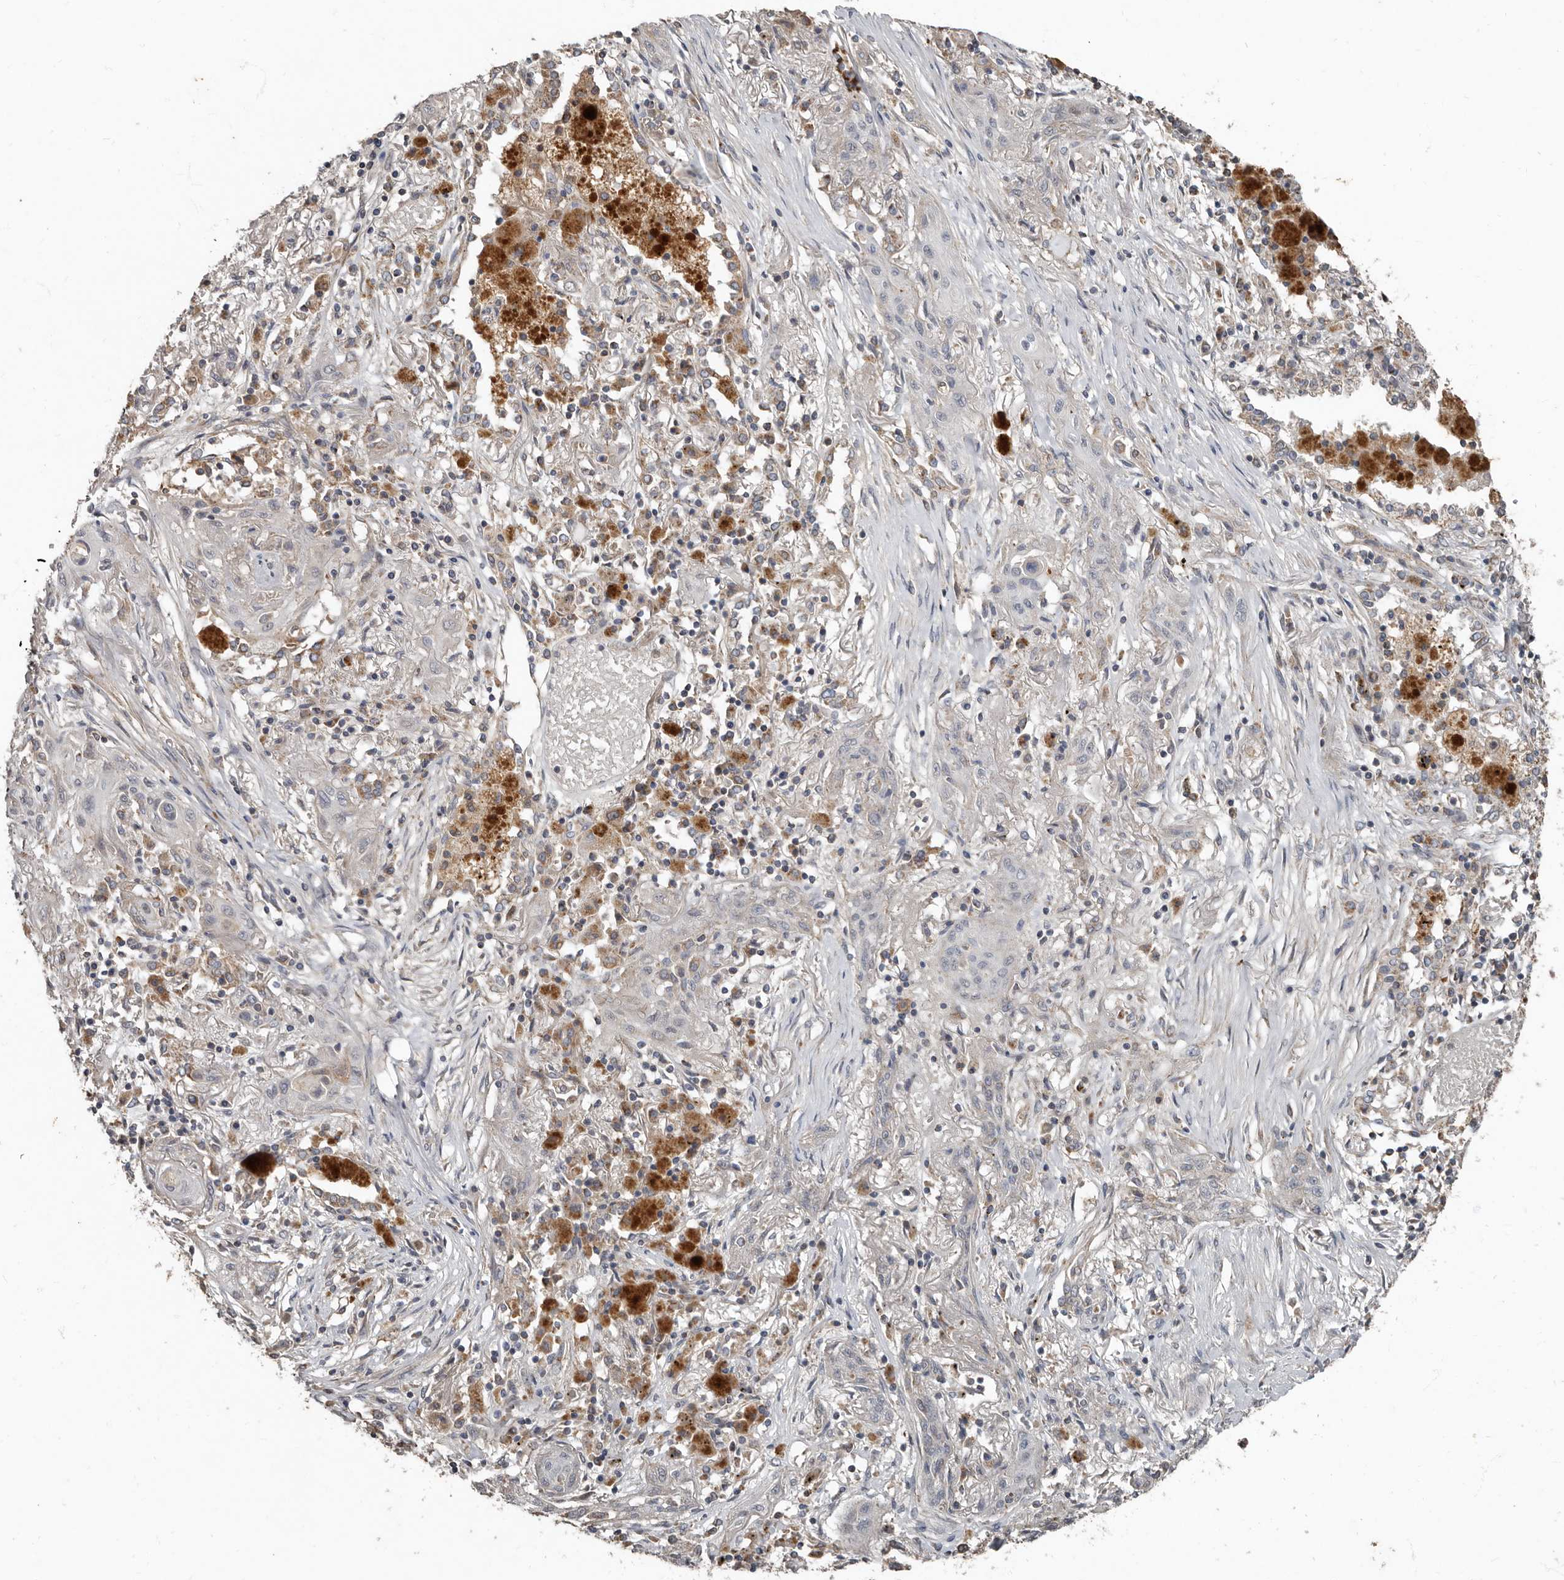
{"staining": {"intensity": "negative", "quantity": "none", "location": "none"}, "tissue": "lung cancer", "cell_type": "Tumor cells", "image_type": "cancer", "snomed": [{"axis": "morphology", "description": "Squamous cell carcinoma, NOS"}, {"axis": "topography", "description": "Lung"}], "caption": "Immunohistochemistry (IHC) photomicrograph of human lung cancer (squamous cell carcinoma) stained for a protein (brown), which exhibits no positivity in tumor cells.", "gene": "KIF26B", "patient": {"sex": "female", "age": 47}}